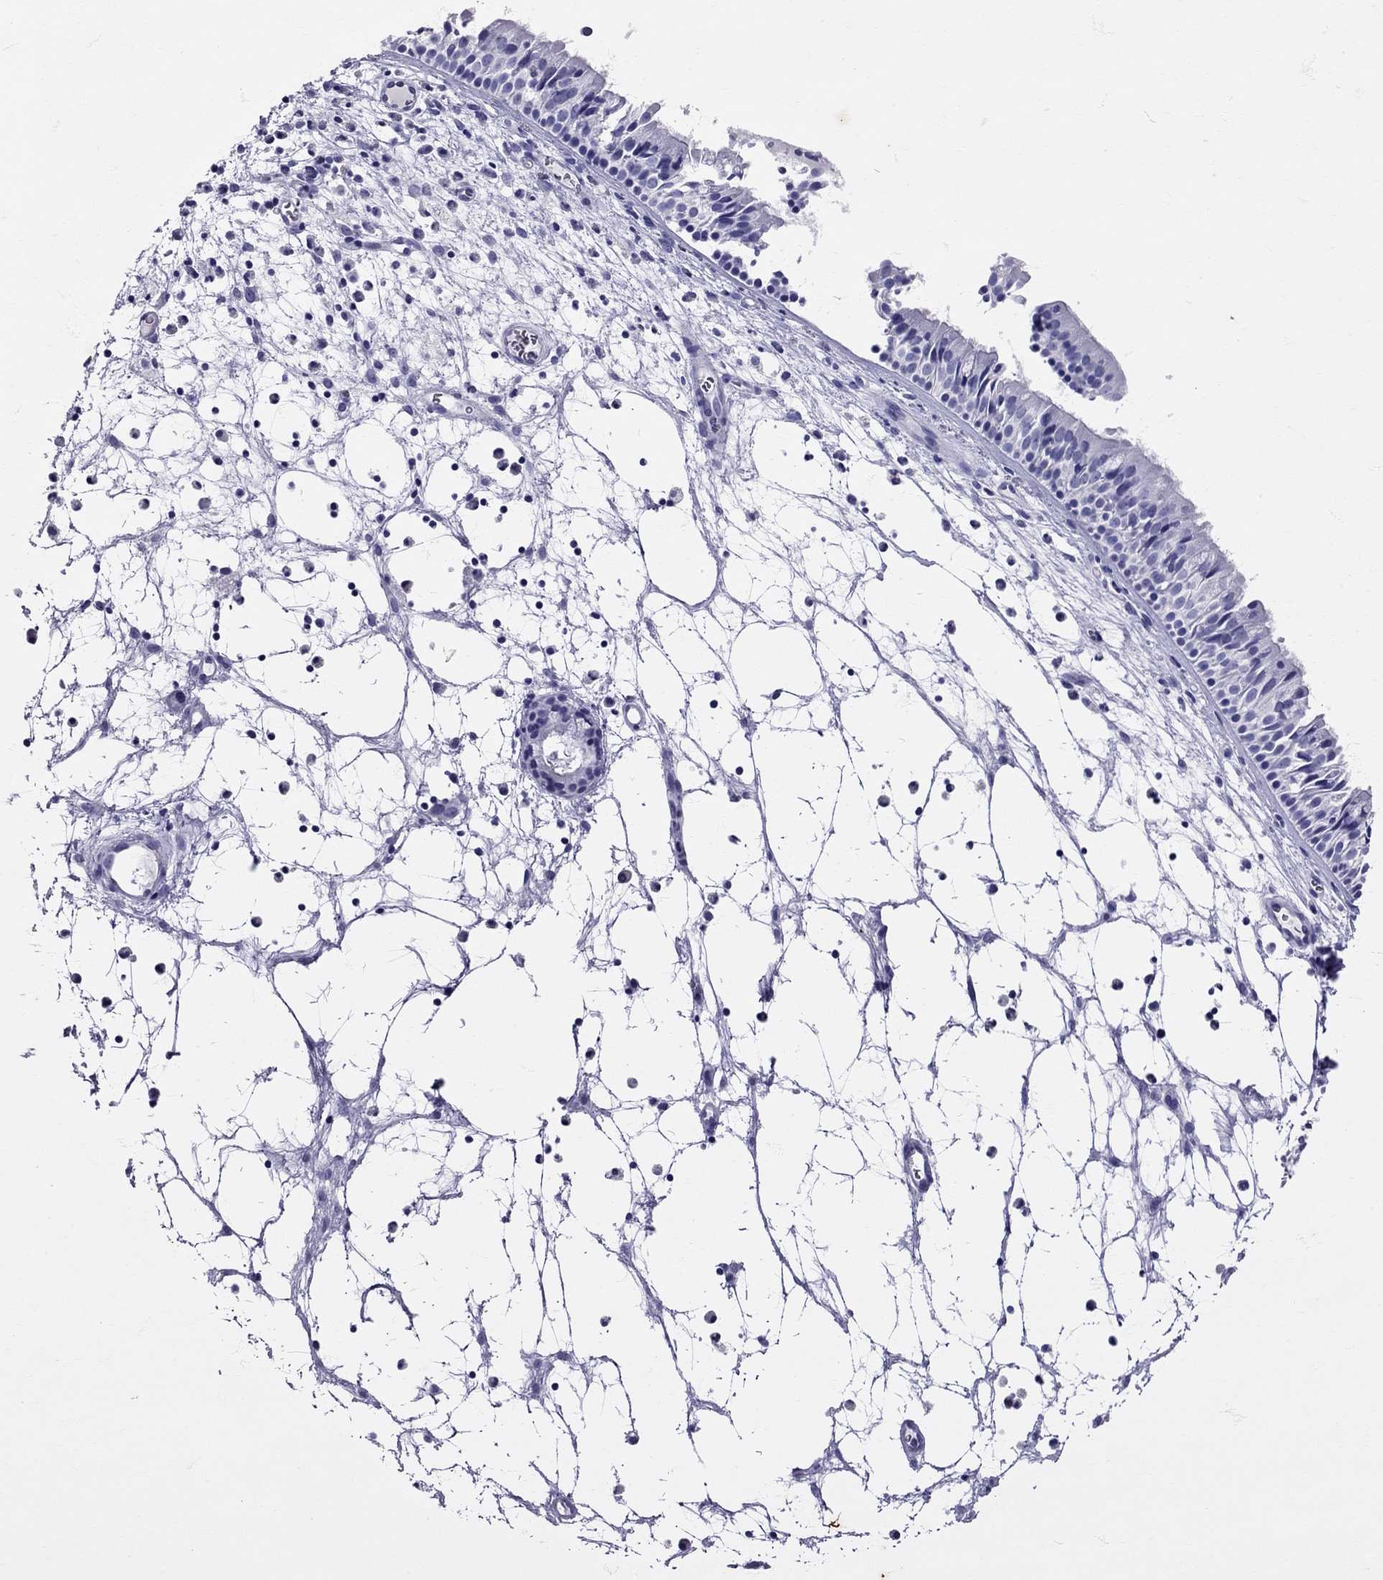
{"staining": {"intensity": "negative", "quantity": "none", "location": "none"}, "tissue": "nasopharynx", "cell_type": "Respiratory epithelial cells", "image_type": "normal", "snomed": [{"axis": "morphology", "description": "Normal tissue, NOS"}, {"axis": "topography", "description": "Nasopharynx"}], "caption": "The IHC image has no significant staining in respiratory epithelial cells of nasopharynx. (Brightfield microscopy of DAB immunohistochemistry at high magnification).", "gene": "AVP", "patient": {"sex": "male", "age": 83}}